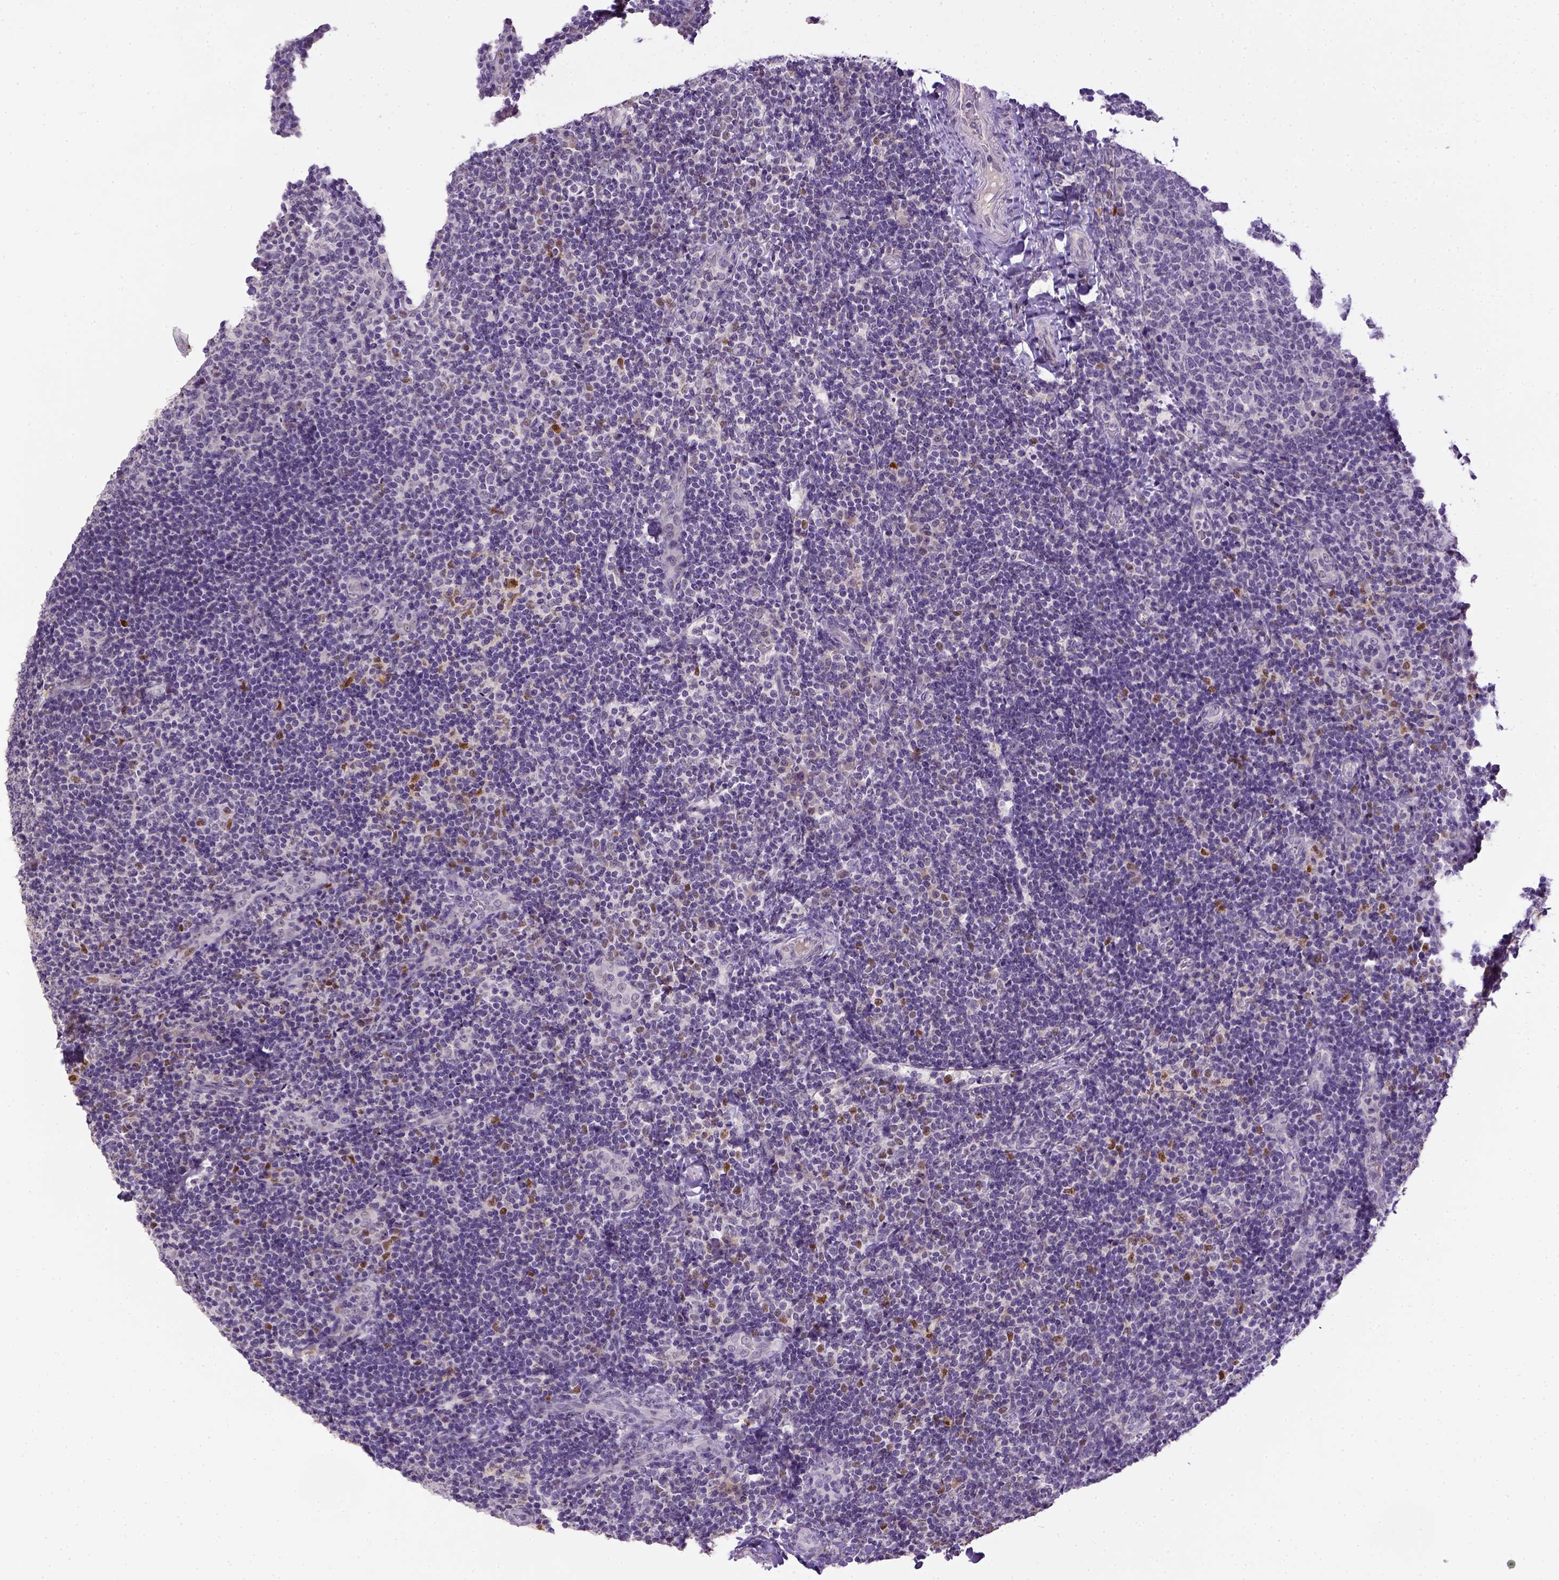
{"staining": {"intensity": "negative", "quantity": "none", "location": "none"}, "tissue": "tonsil", "cell_type": "Germinal center cells", "image_type": "normal", "snomed": [{"axis": "morphology", "description": "Normal tissue, NOS"}, {"axis": "topography", "description": "Tonsil"}], "caption": "Micrograph shows no significant protein expression in germinal center cells of unremarkable tonsil. (Brightfield microscopy of DAB immunohistochemistry (IHC) at high magnification).", "gene": "CDKN1A", "patient": {"sex": "female", "age": 10}}